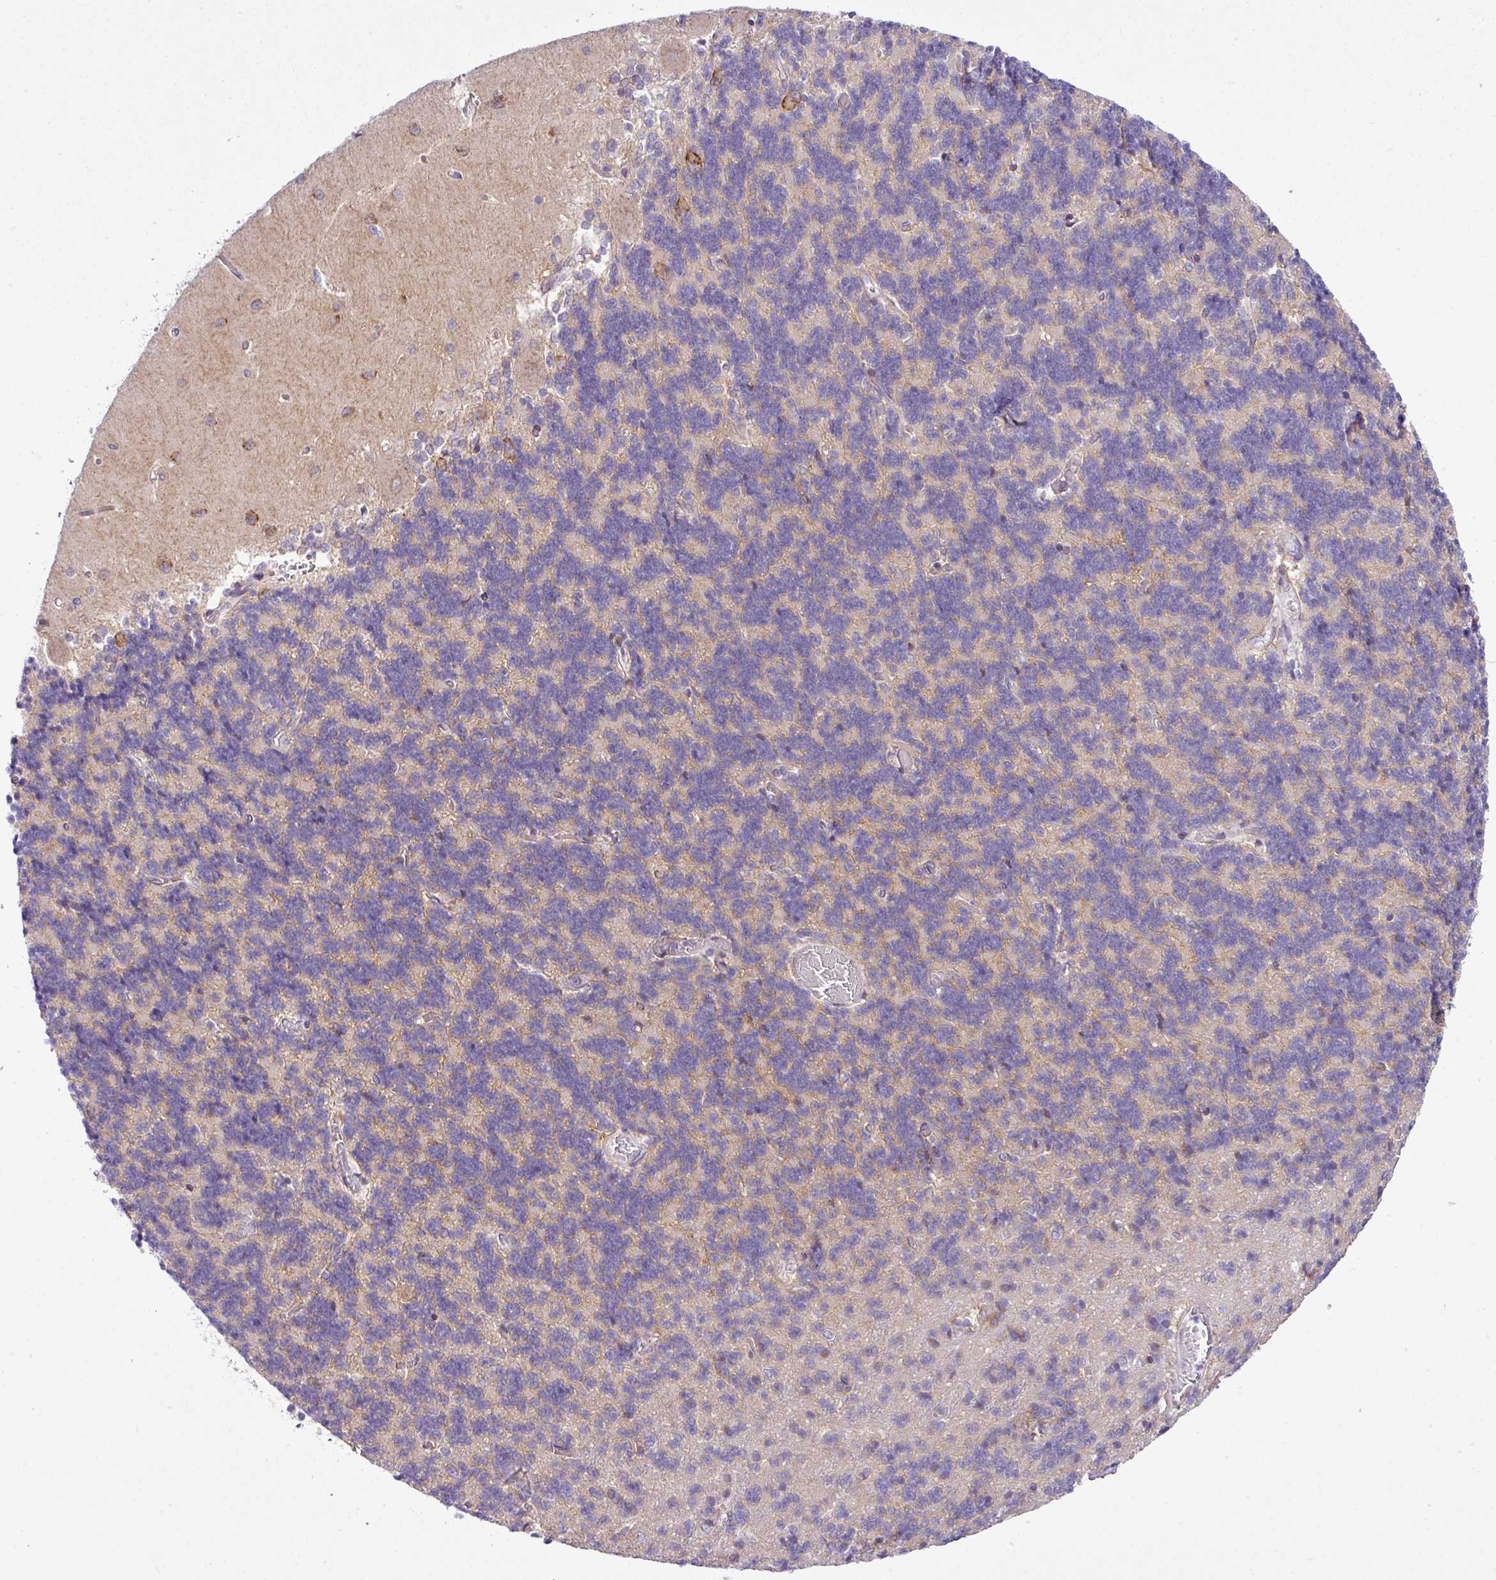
{"staining": {"intensity": "negative", "quantity": "none", "location": "none"}, "tissue": "cerebellum", "cell_type": "Cells in granular layer", "image_type": "normal", "snomed": [{"axis": "morphology", "description": "Normal tissue, NOS"}, {"axis": "topography", "description": "Cerebellum"}], "caption": "Immunohistochemistry micrograph of unremarkable cerebellum: cerebellum stained with DAB (3,3'-diaminobenzidine) exhibits no significant protein staining in cells in granular layer. The staining is performed using DAB brown chromogen with nuclei counter-stained in using hematoxylin.", "gene": "CFAP97", "patient": {"sex": "male", "age": 37}}